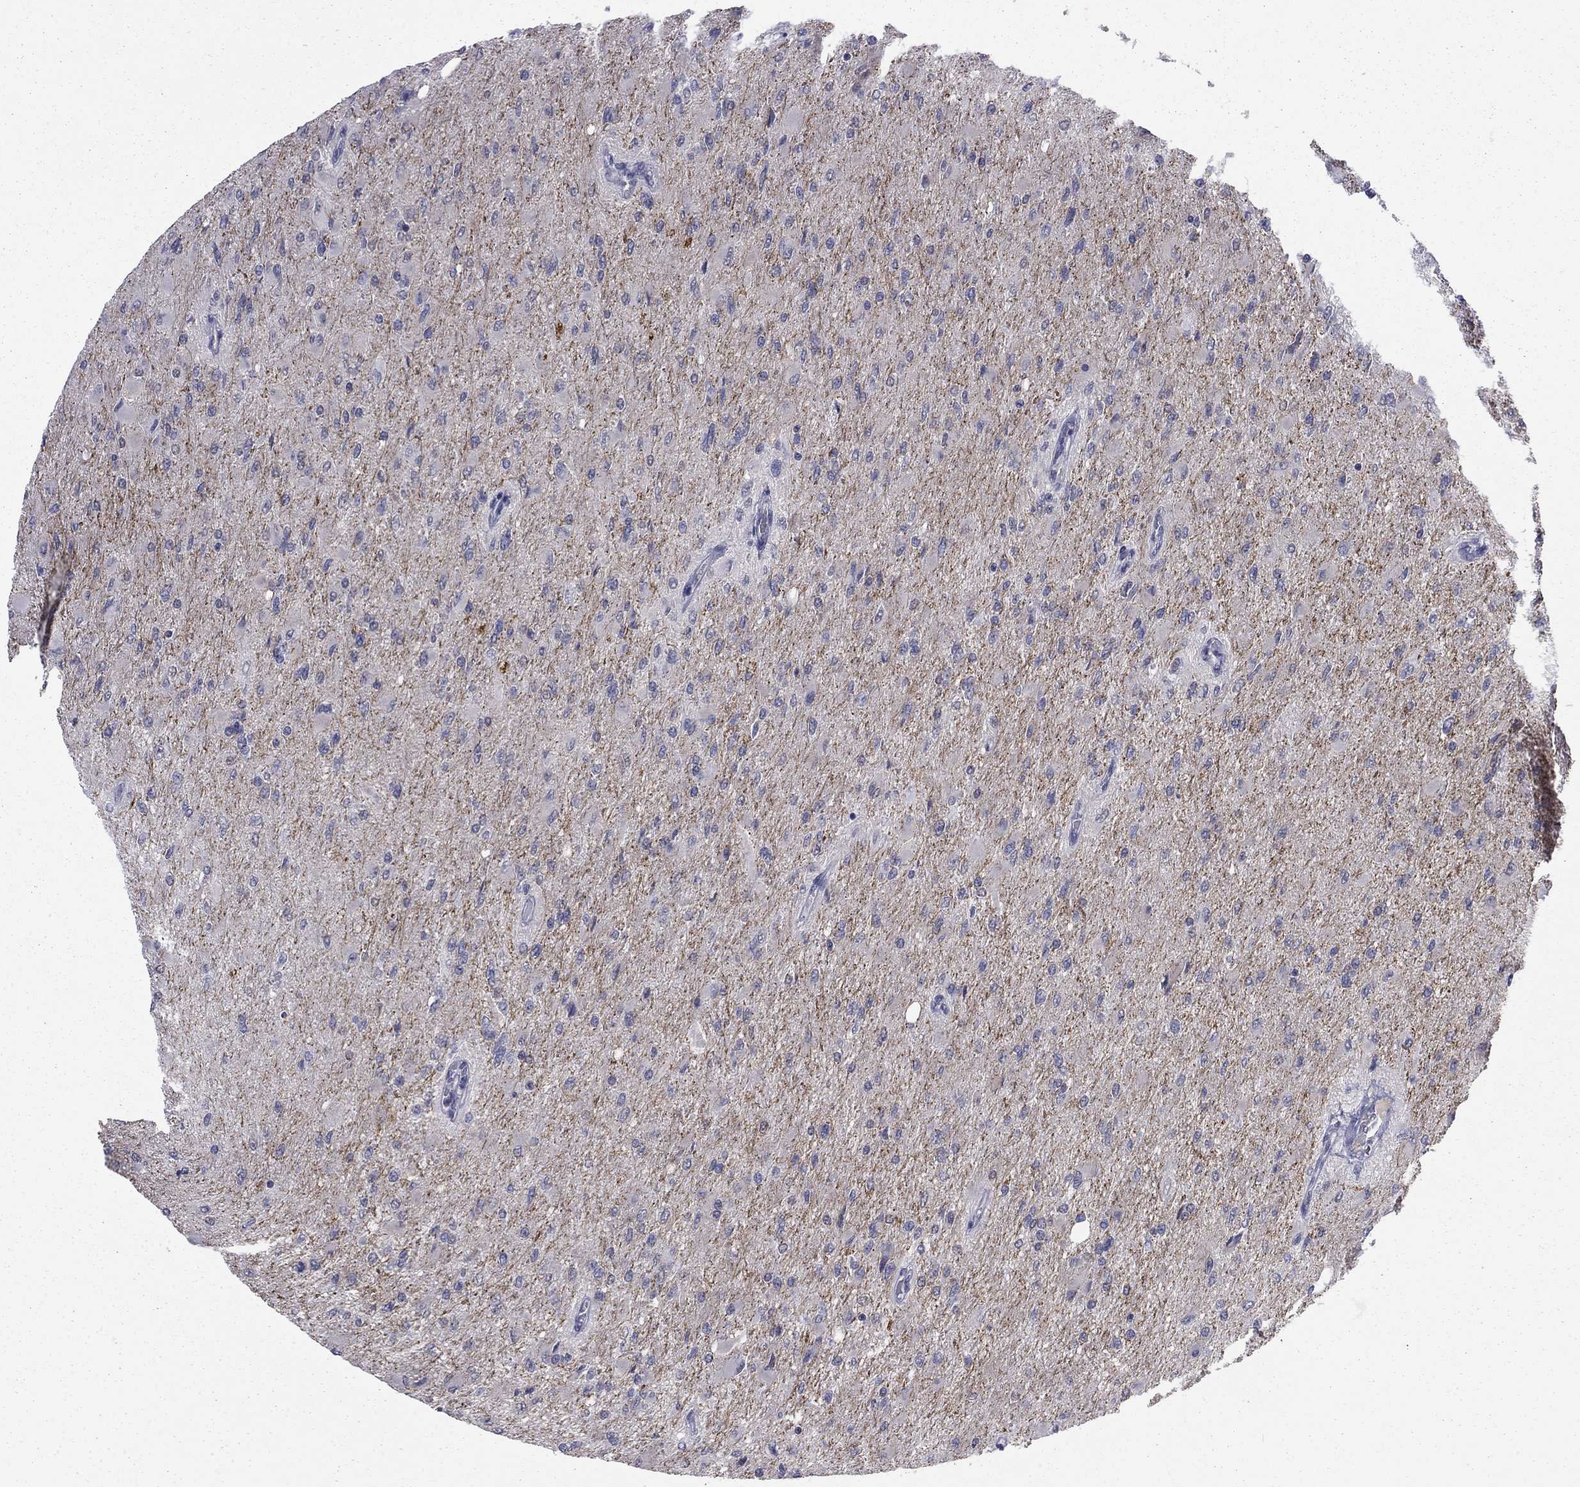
{"staining": {"intensity": "negative", "quantity": "none", "location": "none"}, "tissue": "glioma", "cell_type": "Tumor cells", "image_type": "cancer", "snomed": [{"axis": "morphology", "description": "Glioma, malignant, High grade"}, {"axis": "topography", "description": "Cerebral cortex"}], "caption": "Immunohistochemistry (IHC) histopathology image of neoplastic tissue: human malignant high-grade glioma stained with DAB displays no significant protein expression in tumor cells.", "gene": "PRRT2", "patient": {"sex": "female", "age": 36}}